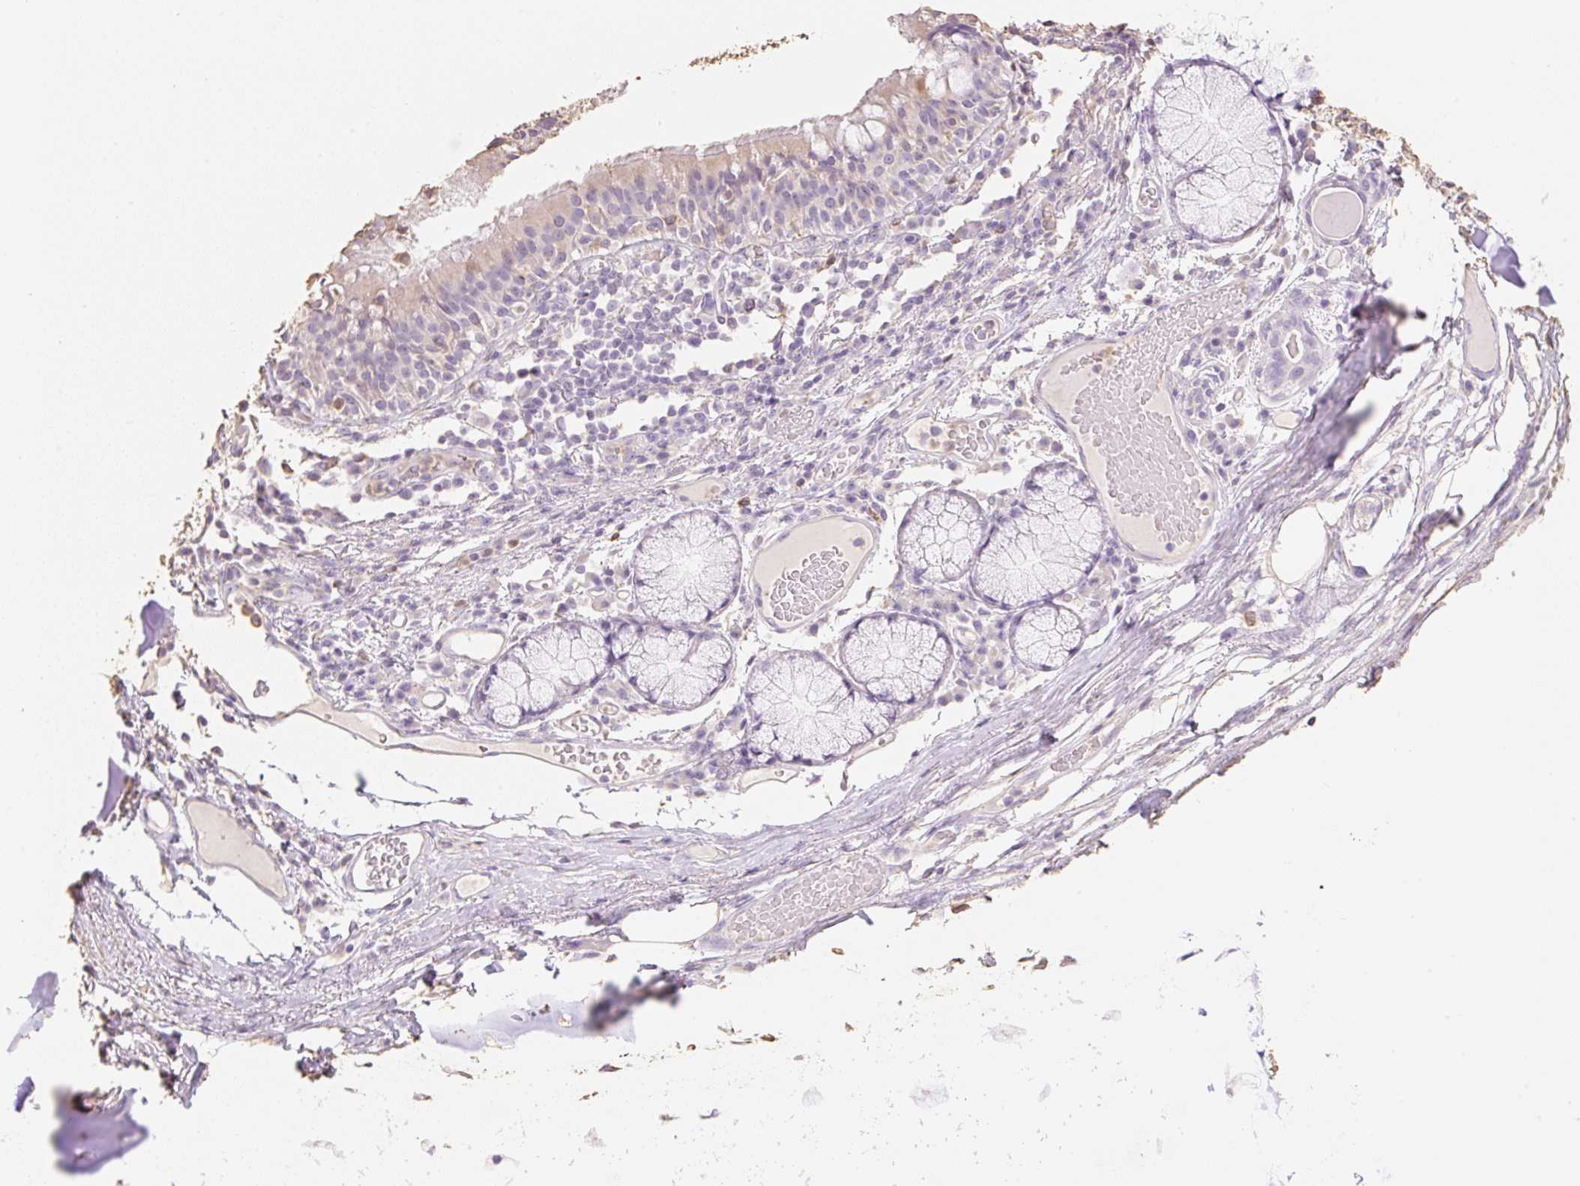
{"staining": {"intensity": "weak", "quantity": ">75%", "location": "cytoplasmic/membranous"}, "tissue": "adipose tissue", "cell_type": "Adipocytes", "image_type": "normal", "snomed": [{"axis": "morphology", "description": "Normal tissue, NOS"}, {"axis": "topography", "description": "Cartilage tissue"}, {"axis": "topography", "description": "Bronchus"}], "caption": "Adipocytes reveal low levels of weak cytoplasmic/membranous positivity in approximately >75% of cells in unremarkable human adipose tissue. The protein of interest is stained brown, and the nuclei are stained in blue (DAB IHC with brightfield microscopy, high magnification).", "gene": "MBOAT7", "patient": {"sex": "male", "age": 56}}